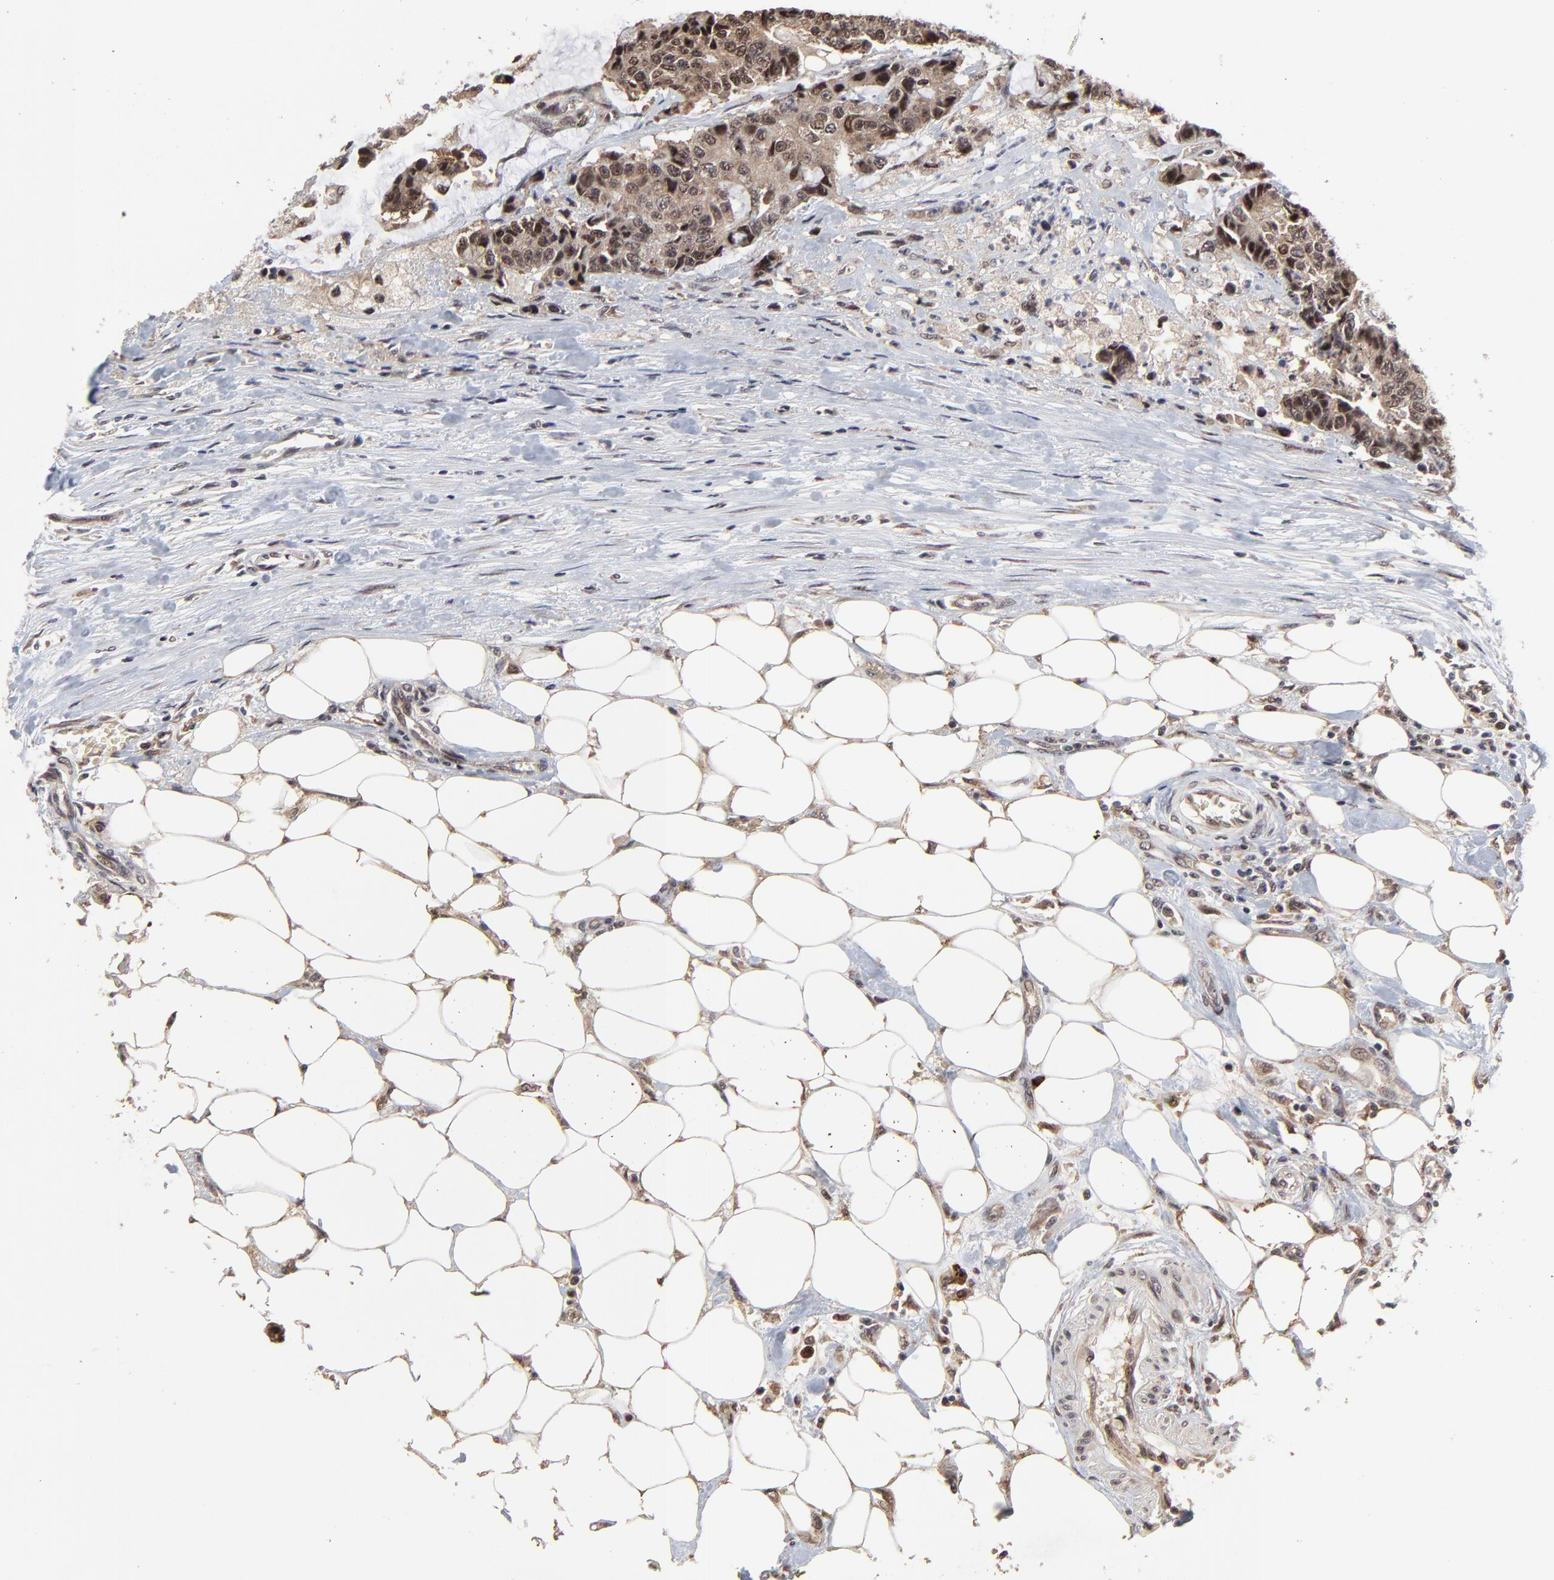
{"staining": {"intensity": "strong", "quantity": ">75%", "location": "cytoplasmic/membranous,nuclear"}, "tissue": "colorectal cancer", "cell_type": "Tumor cells", "image_type": "cancer", "snomed": [{"axis": "morphology", "description": "Adenocarcinoma, NOS"}, {"axis": "topography", "description": "Colon"}], "caption": "Immunohistochemistry (DAB) staining of colorectal cancer (adenocarcinoma) shows strong cytoplasmic/membranous and nuclear protein staining in approximately >75% of tumor cells. (DAB IHC with brightfield microscopy, high magnification).", "gene": "FRMD8", "patient": {"sex": "female", "age": 86}}